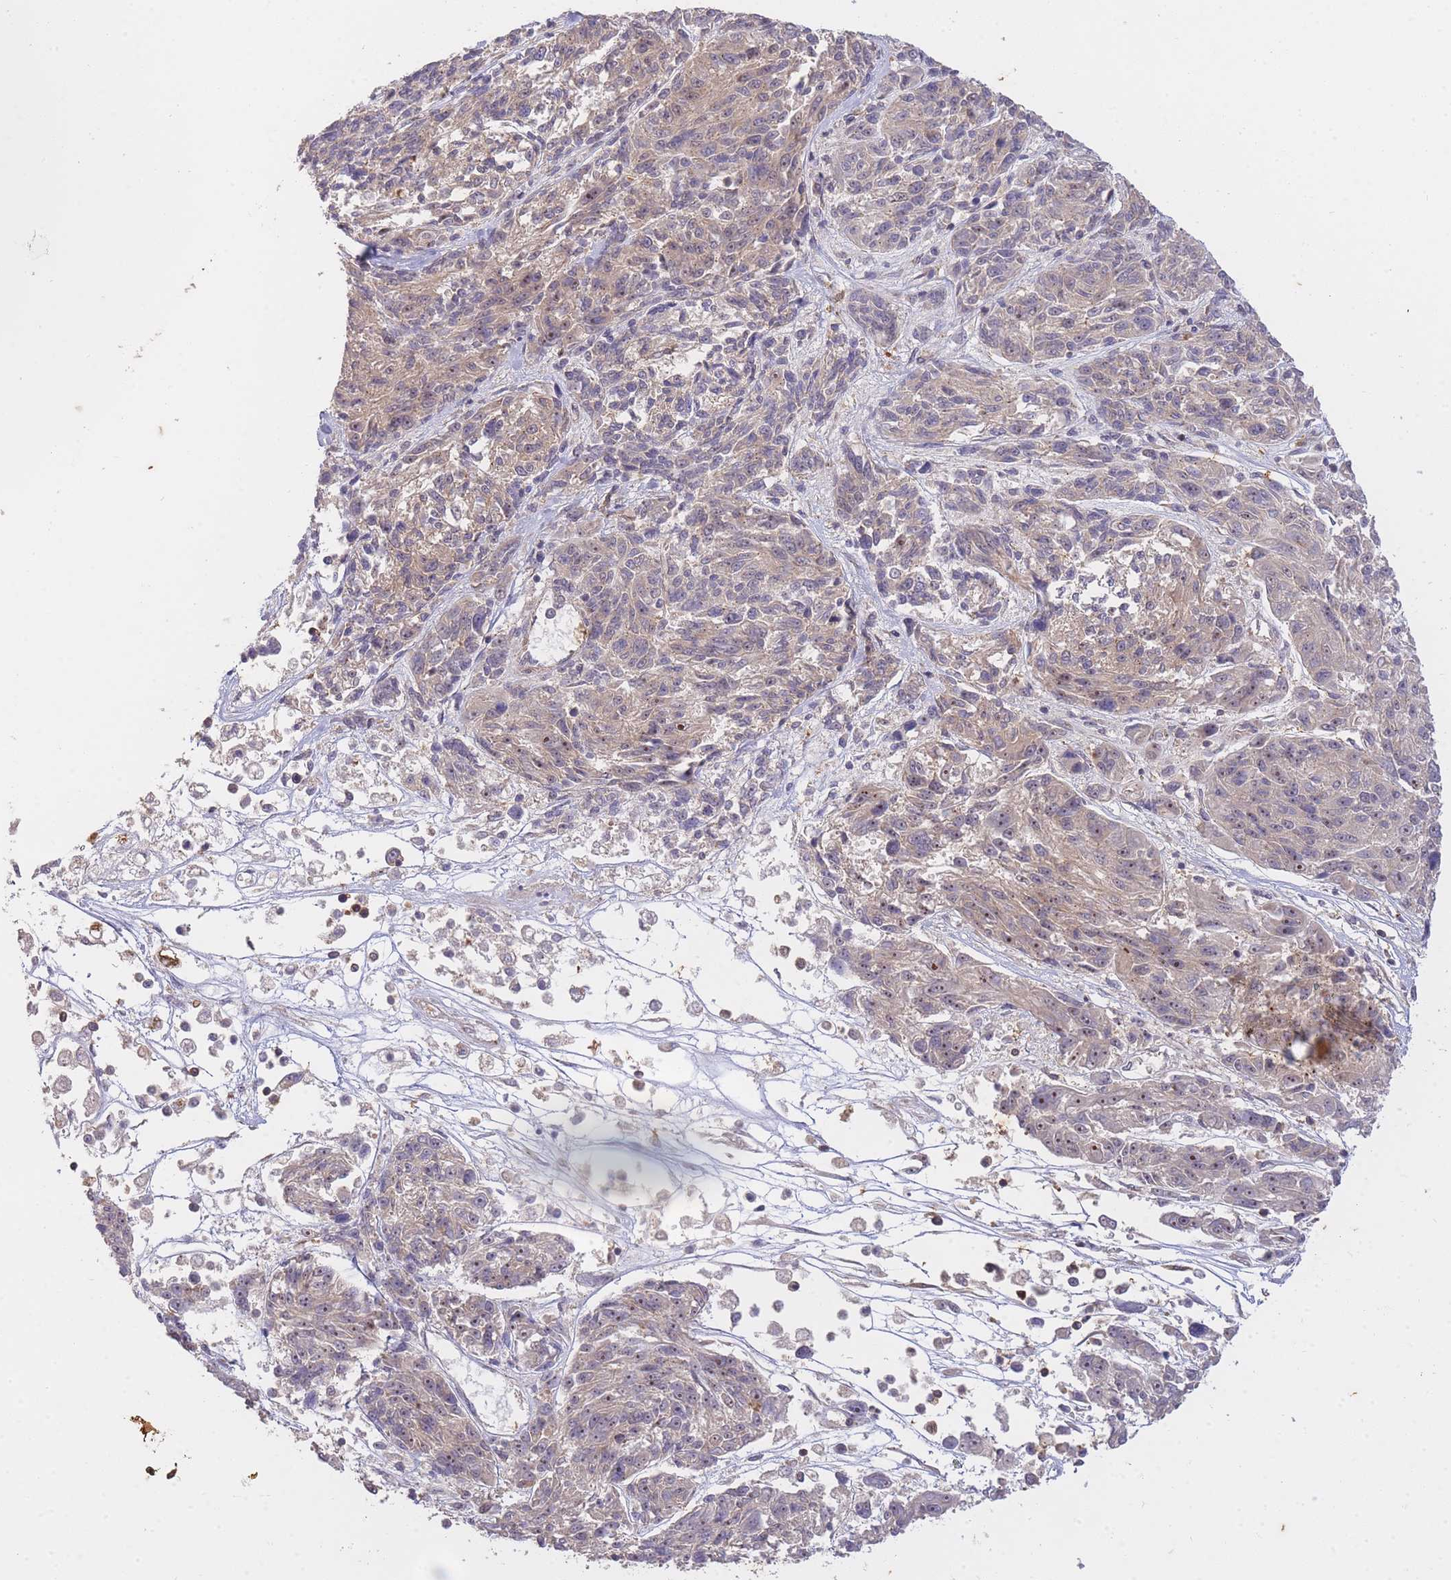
{"staining": {"intensity": "weak", "quantity": "25%-75%", "location": "cytoplasmic/membranous,nuclear"}, "tissue": "melanoma", "cell_type": "Tumor cells", "image_type": "cancer", "snomed": [{"axis": "morphology", "description": "Malignant melanoma, NOS"}, {"axis": "topography", "description": "Skin"}], "caption": "A brown stain labels weak cytoplasmic/membranous and nuclear staining of a protein in human melanoma tumor cells. The staining was performed using DAB (3,3'-diaminobenzidine) to visualize the protein expression in brown, while the nuclei were stained in blue with hematoxylin (Magnification: 20x).", "gene": "ST8SIA4", "patient": {"sex": "male", "age": 53}}